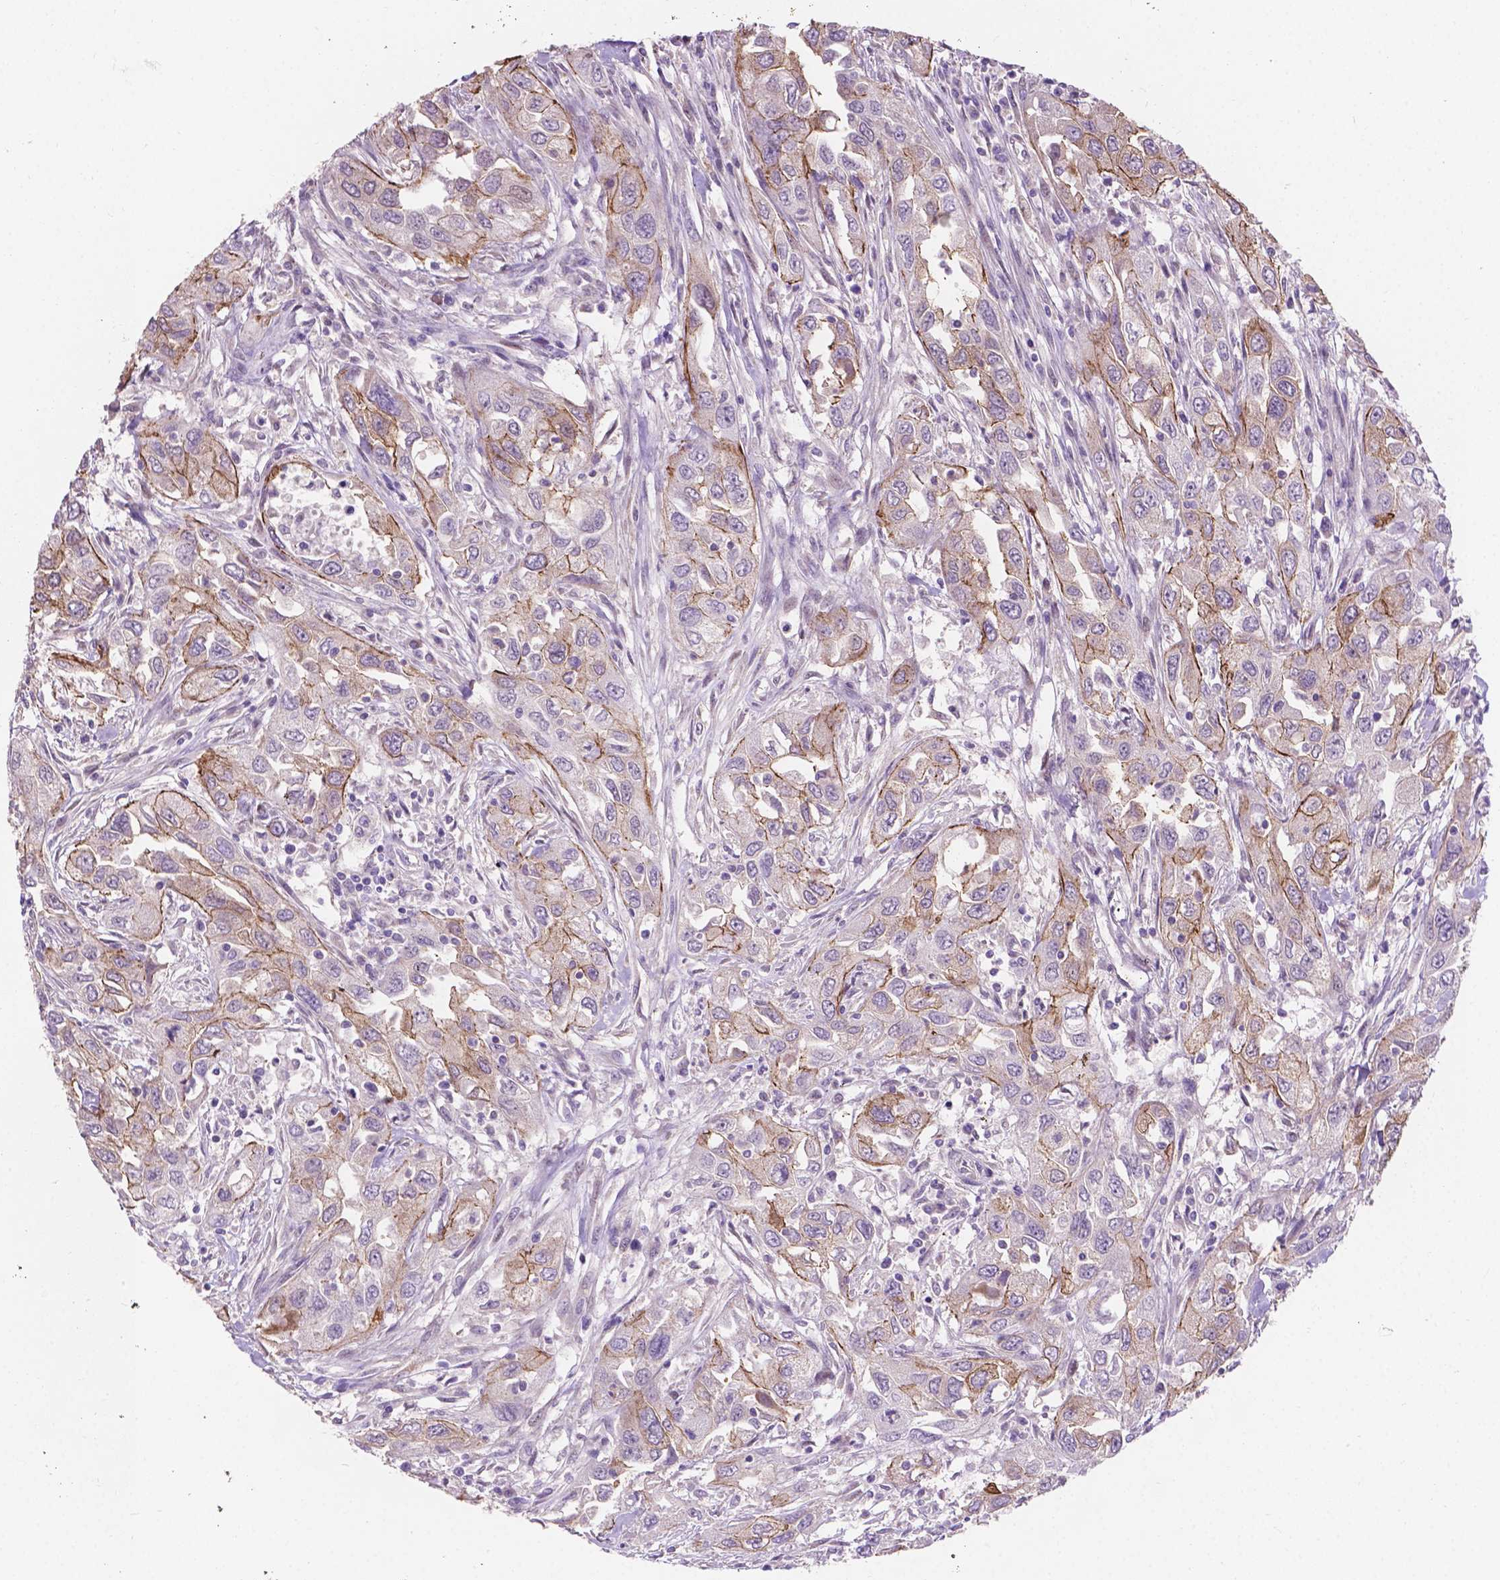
{"staining": {"intensity": "weak", "quantity": "25%-75%", "location": "cytoplasmic/membranous"}, "tissue": "urothelial cancer", "cell_type": "Tumor cells", "image_type": "cancer", "snomed": [{"axis": "morphology", "description": "Urothelial carcinoma, High grade"}, {"axis": "topography", "description": "Urinary bladder"}], "caption": "Immunohistochemistry (IHC) of human high-grade urothelial carcinoma shows low levels of weak cytoplasmic/membranous staining in about 25%-75% of tumor cells.", "gene": "MYH14", "patient": {"sex": "male", "age": 76}}